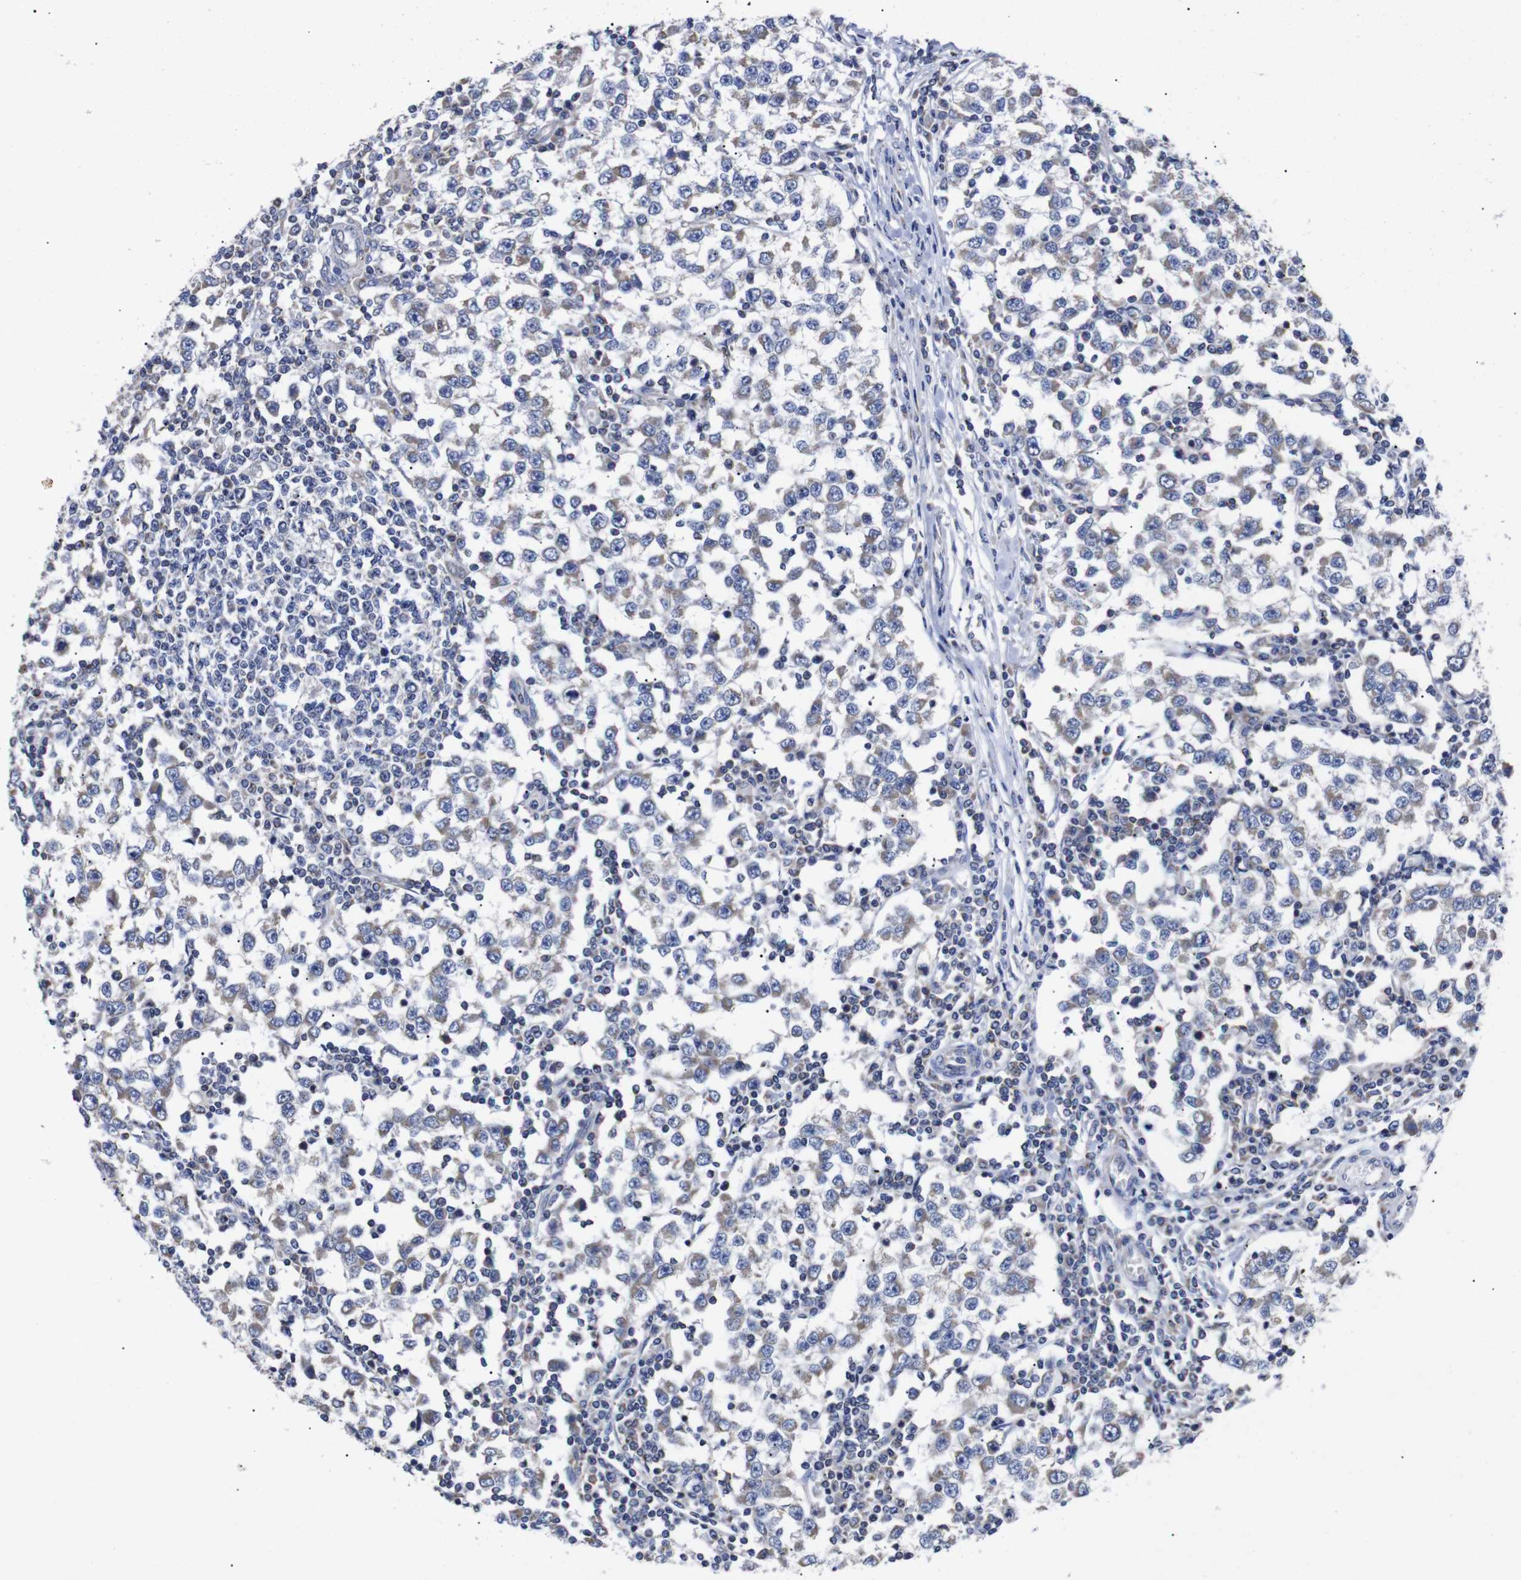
{"staining": {"intensity": "weak", "quantity": "25%-75%", "location": "cytoplasmic/membranous"}, "tissue": "testis cancer", "cell_type": "Tumor cells", "image_type": "cancer", "snomed": [{"axis": "morphology", "description": "Seminoma, NOS"}, {"axis": "topography", "description": "Testis"}], "caption": "Human testis seminoma stained with a brown dye exhibits weak cytoplasmic/membranous positive expression in about 25%-75% of tumor cells.", "gene": "OPN3", "patient": {"sex": "male", "age": 65}}